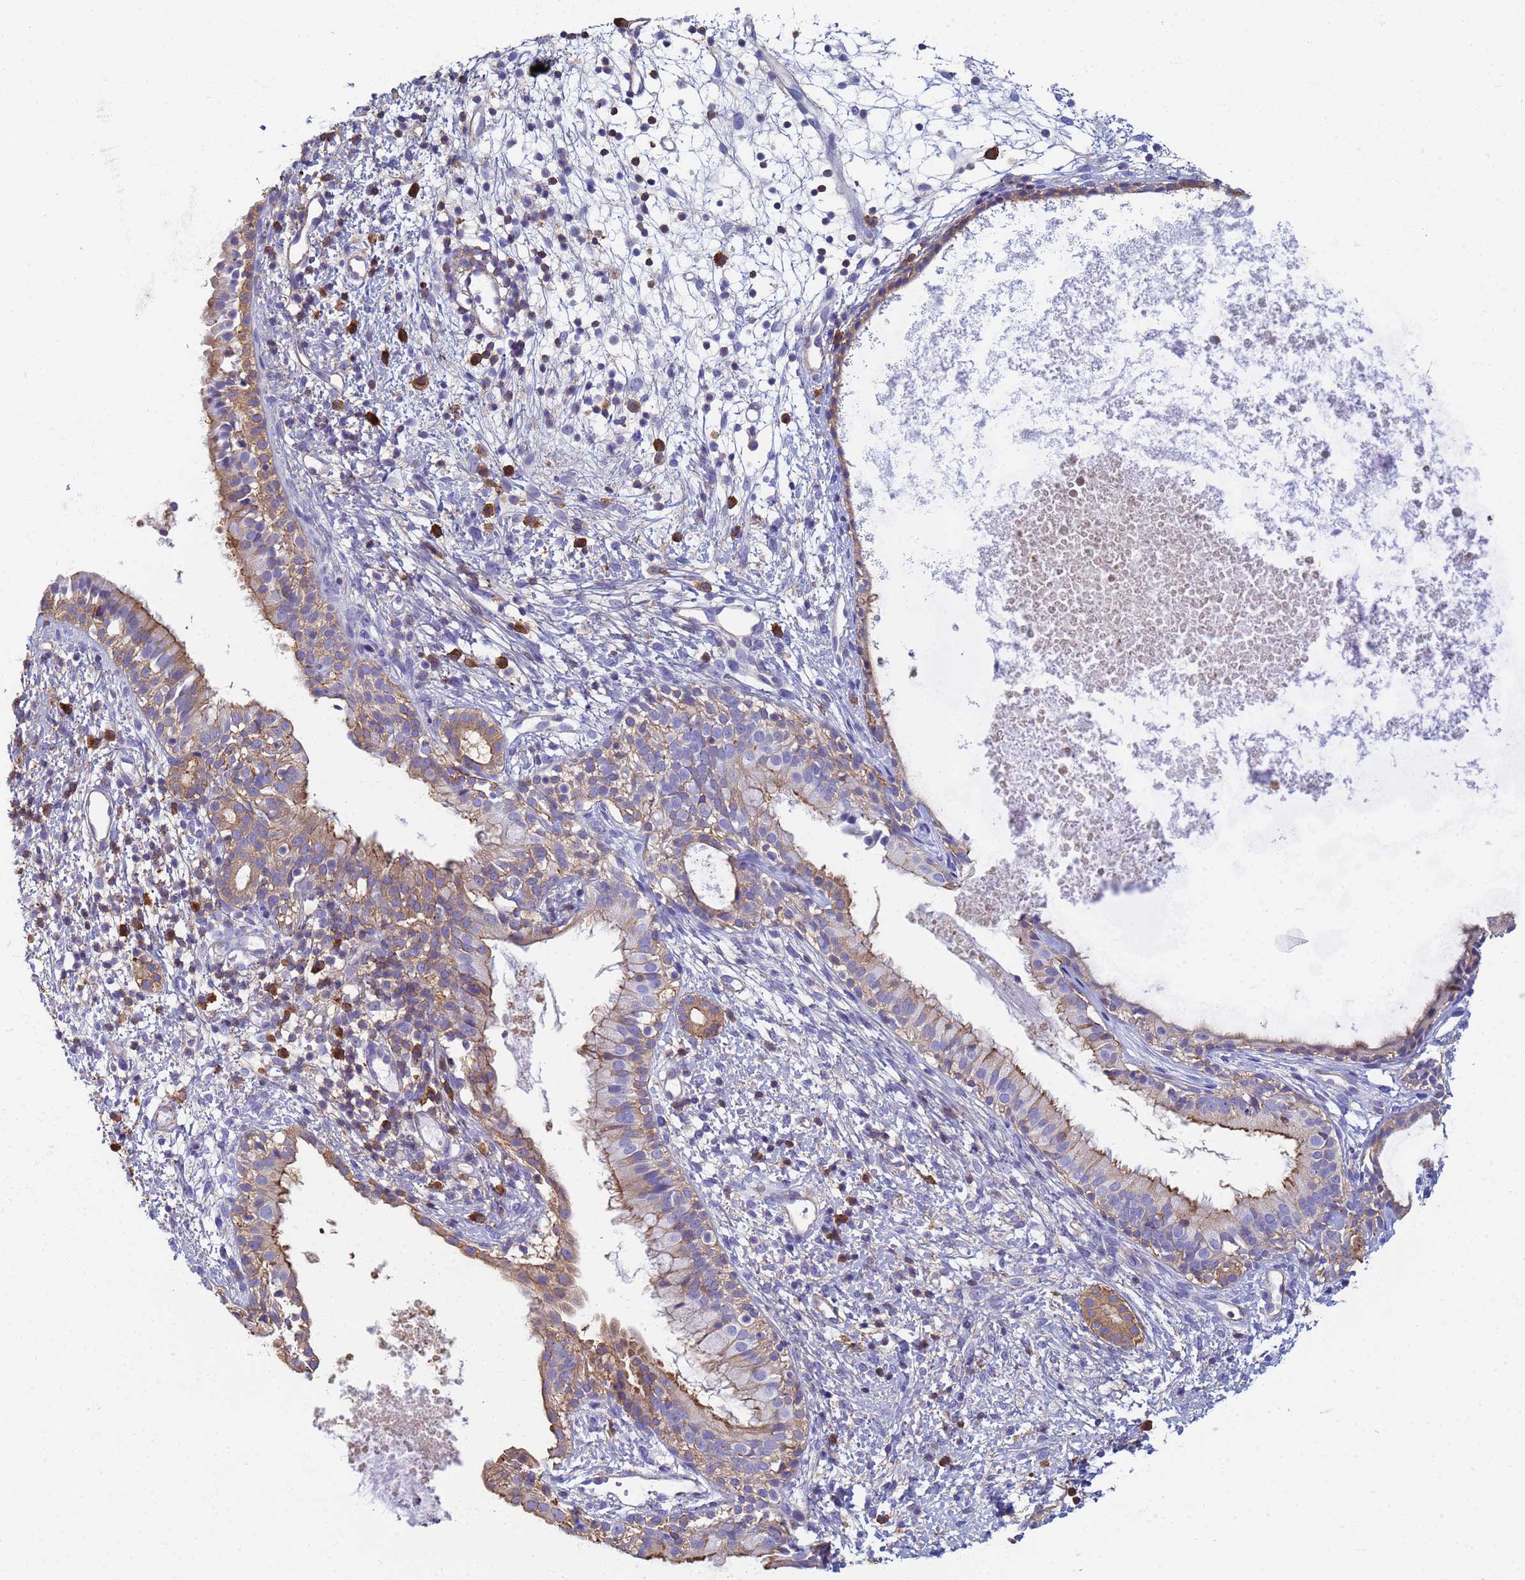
{"staining": {"intensity": "moderate", "quantity": ">75%", "location": "cytoplasmic/membranous"}, "tissue": "nasopharynx", "cell_type": "Respiratory epithelial cells", "image_type": "normal", "snomed": [{"axis": "morphology", "description": "Normal tissue, NOS"}, {"axis": "topography", "description": "Nasopharynx"}], "caption": "This is a photomicrograph of IHC staining of benign nasopharynx, which shows moderate staining in the cytoplasmic/membranous of respiratory epithelial cells.", "gene": "ZNG1A", "patient": {"sex": "male", "age": 22}}